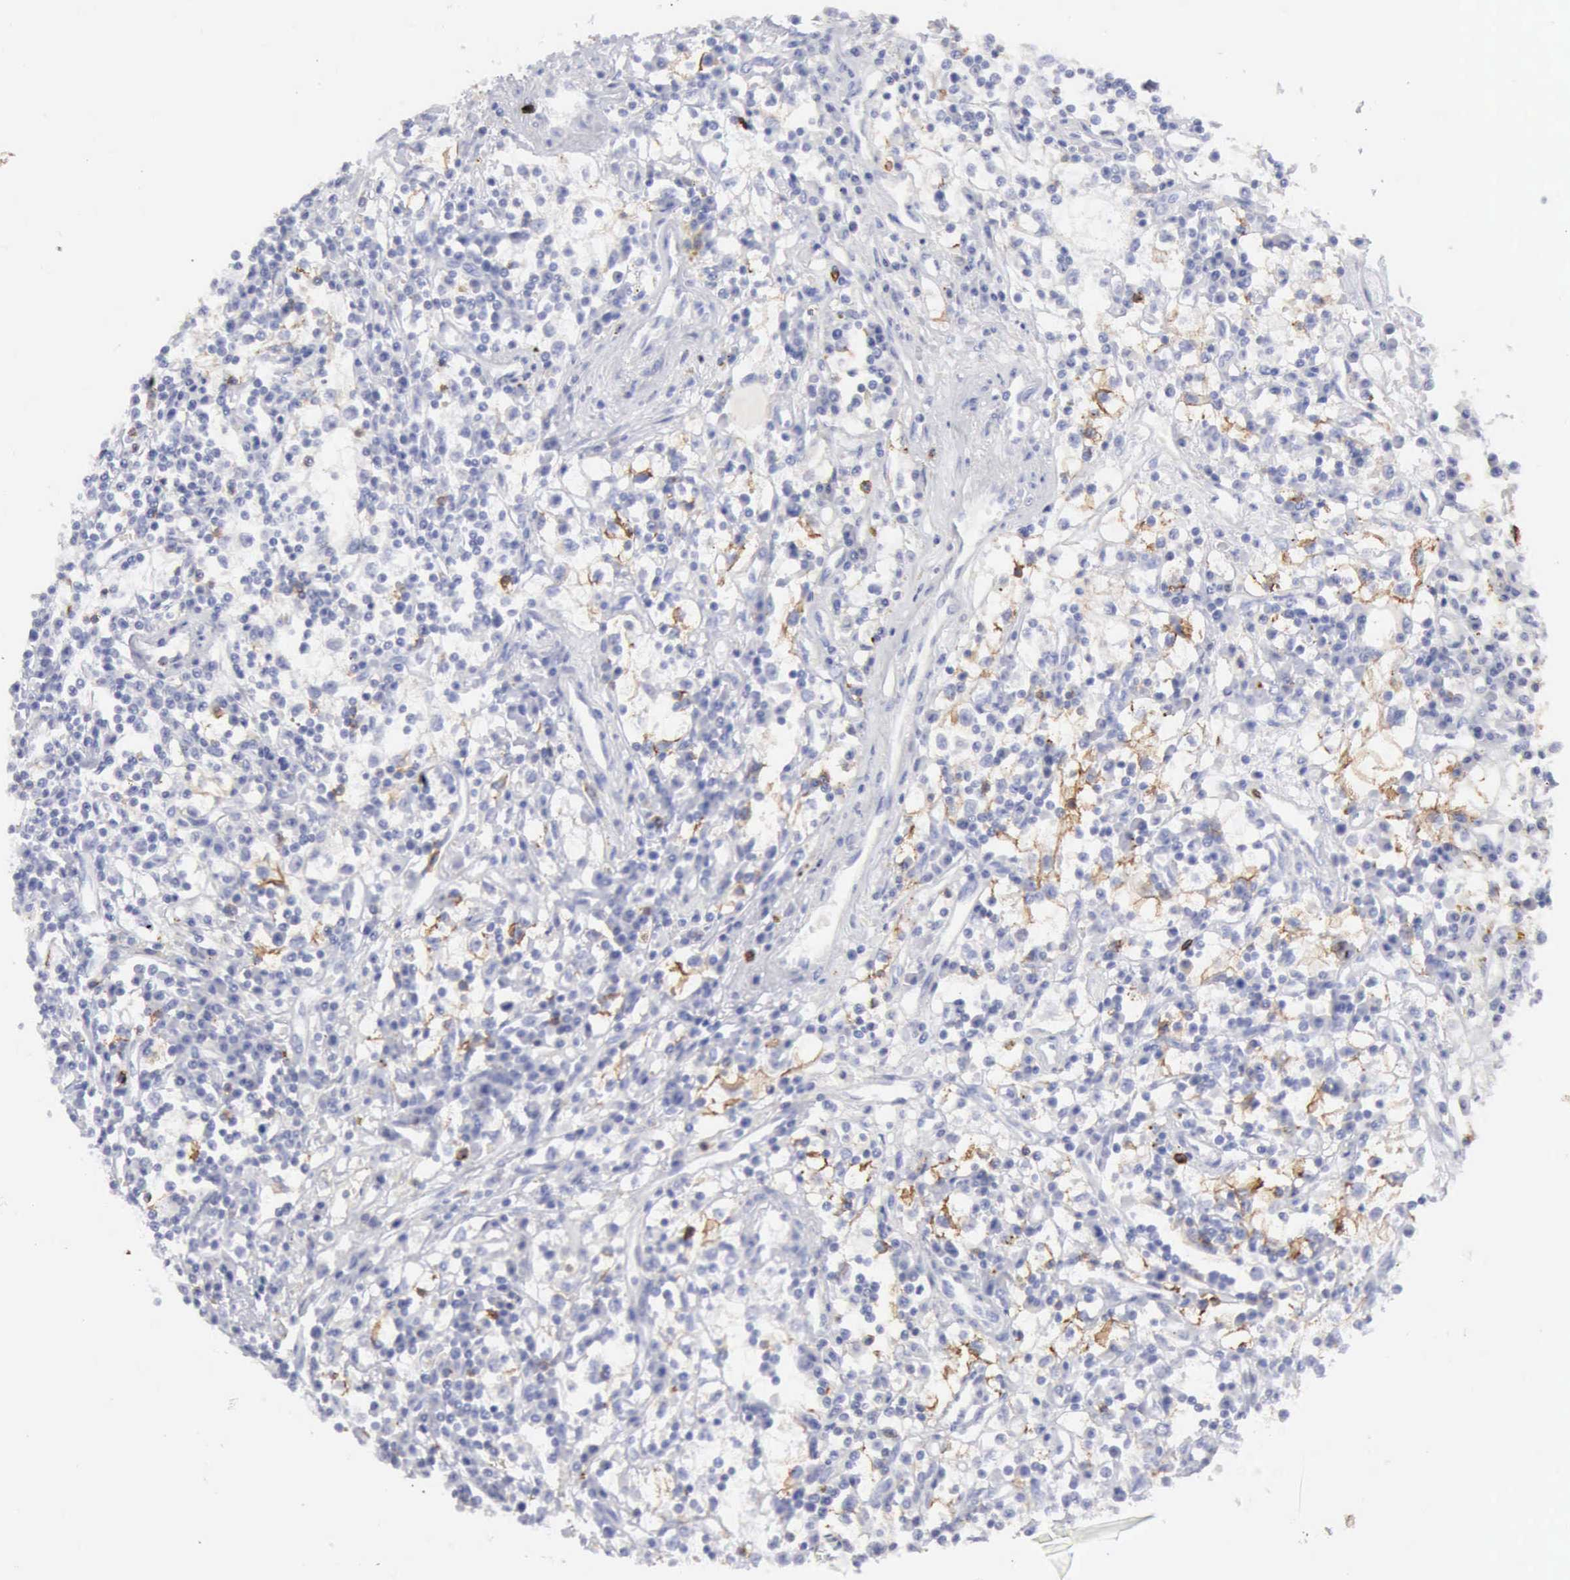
{"staining": {"intensity": "moderate", "quantity": "<25%", "location": "cytoplasmic/membranous"}, "tissue": "renal cancer", "cell_type": "Tumor cells", "image_type": "cancer", "snomed": [{"axis": "morphology", "description": "Adenocarcinoma, NOS"}, {"axis": "topography", "description": "Kidney"}], "caption": "Immunohistochemistry (IHC) staining of renal cancer (adenocarcinoma), which demonstrates low levels of moderate cytoplasmic/membranous positivity in about <25% of tumor cells indicating moderate cytoplasmic/membranous protein positivity. The staining was performed using DAB (3,3'-diaminobenzidine) (brown) for protein detection and nuclei were counterstained in hematoxylin (blue).", "gene": "NCAM1", "patient": {"sex": "male", "age": 82}}